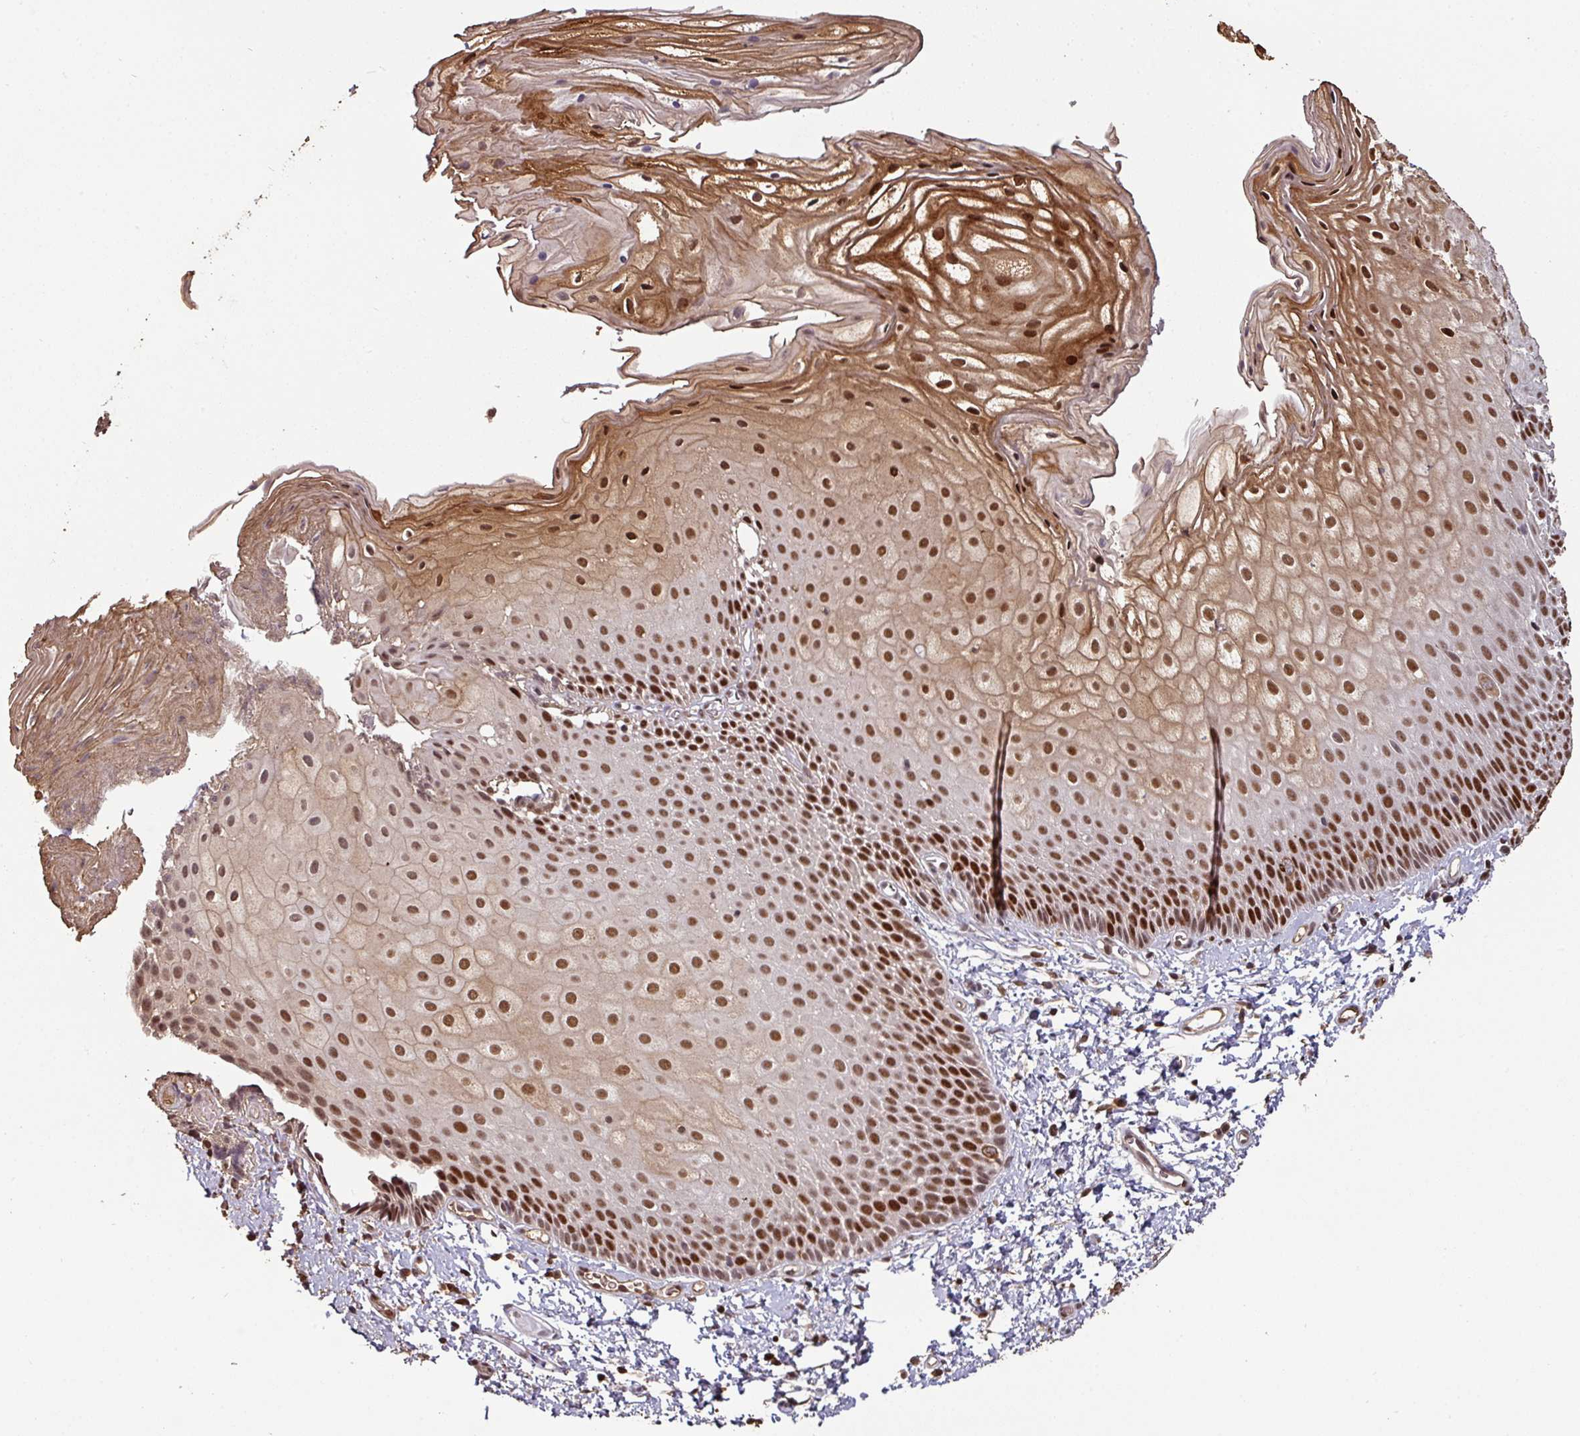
{"staining": {"intensity": "strong", "quantity": ">75%", "location": "cytoplasmic/membranous,nuclear"}, "tissue": "skin", "cell_type": "Epidermal cells", "image_type": "normal", "snomed": [{"axis": "morphology", "description": "Normal tissue, NOS"}, {"axis": "topography", "description": "Anal"}], "caption": "Strong cytoplasmic/membranous,nuclear protein expression is present in approximately >75% of epidermal cells in skin.", "gene": "POLD1", "patient": {"sex": "female", "age": 40}}